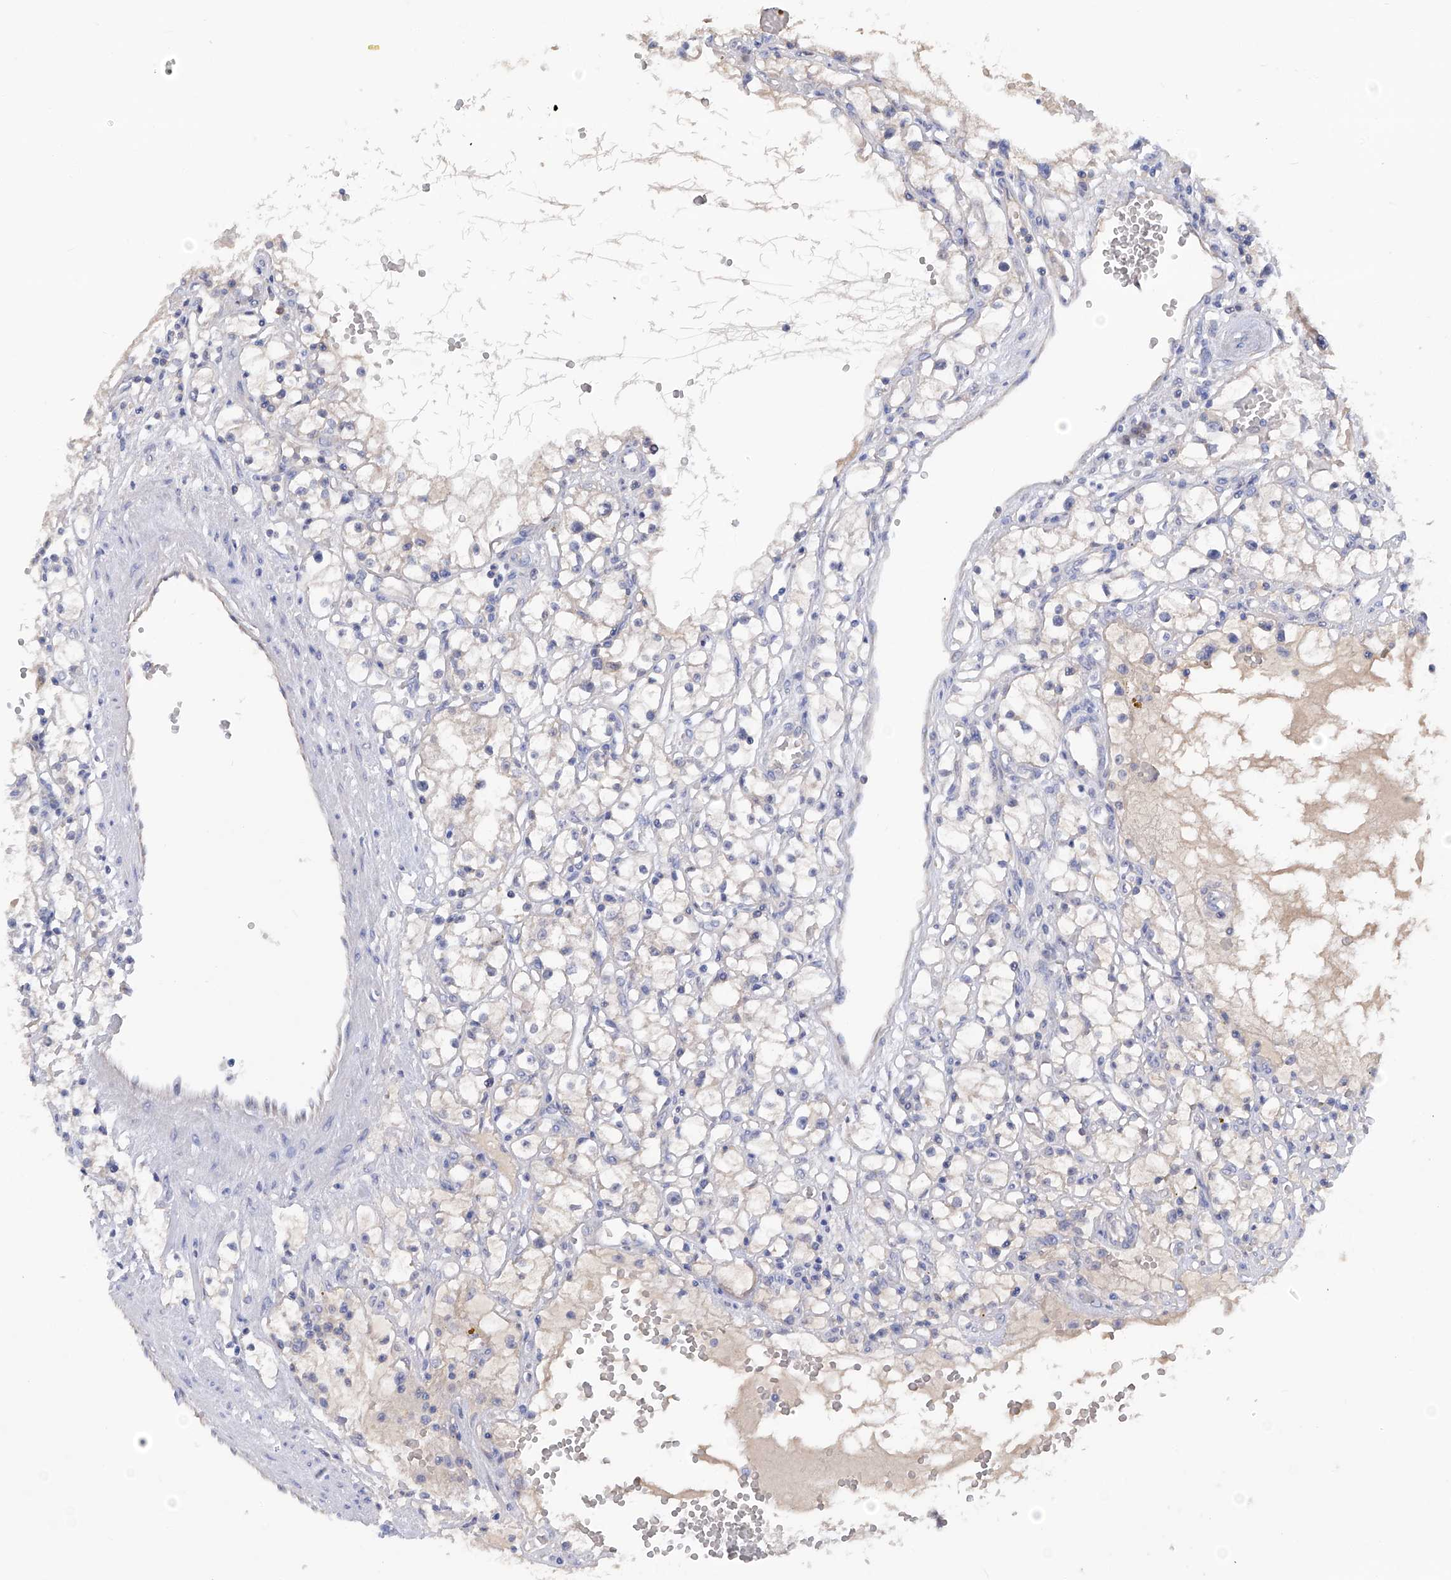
{"staining": {"intensity": "negative", "quantity": "none", "location": "none"}, "tissue": "renal cancer", "cell_type": "Tumor cells", "image_type": "cancer", "snomed": [{"axis": "morphology", "description": "Adenocarcinoma, NOS"}, {"axis": "topography", "description": "Kidney"}], "caption": "There is no significant expression in tumor cells of adenocarcinoma (renal).", "gene": "PGM3", "patient": {"sex": "male", "age": 56}}